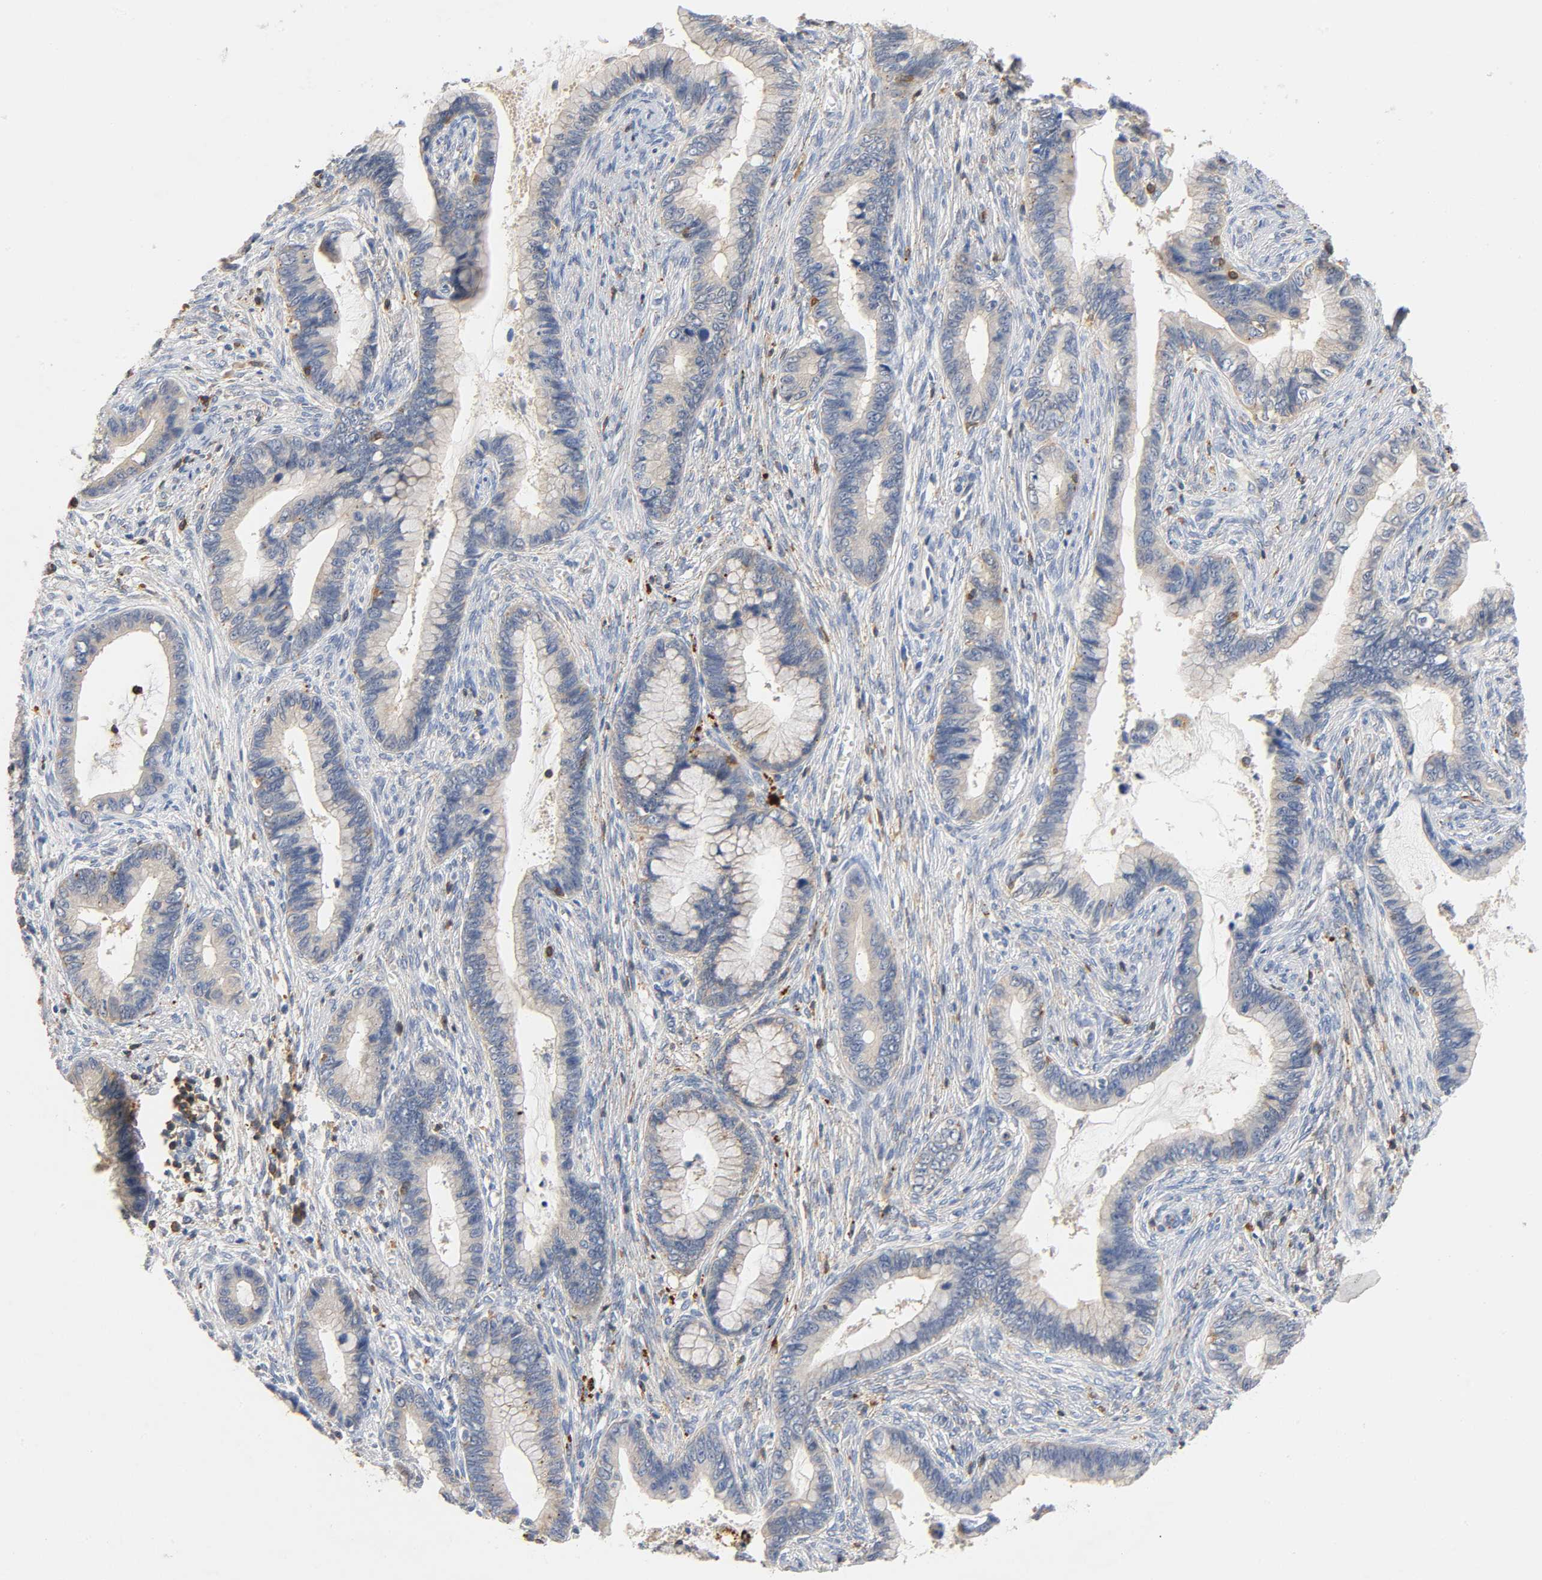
{"staining": {"intensity": "negative", "quantity": "none", "location": "none"}, "tissue": "cervical cancer", "cell_type": "Tumor cells", "image_type": "cancer", "snomed": [{"axis": "morphology", "description": "Adenocarcinoma, NOS"}, {"axis": "topography", "description": "Cervix"}], "caption": "There is no significant expression in tumor cells of adenocarcinoma (cervical).", "gene": "UCKL1", "patient": {"sex": "female", "age": 44}}